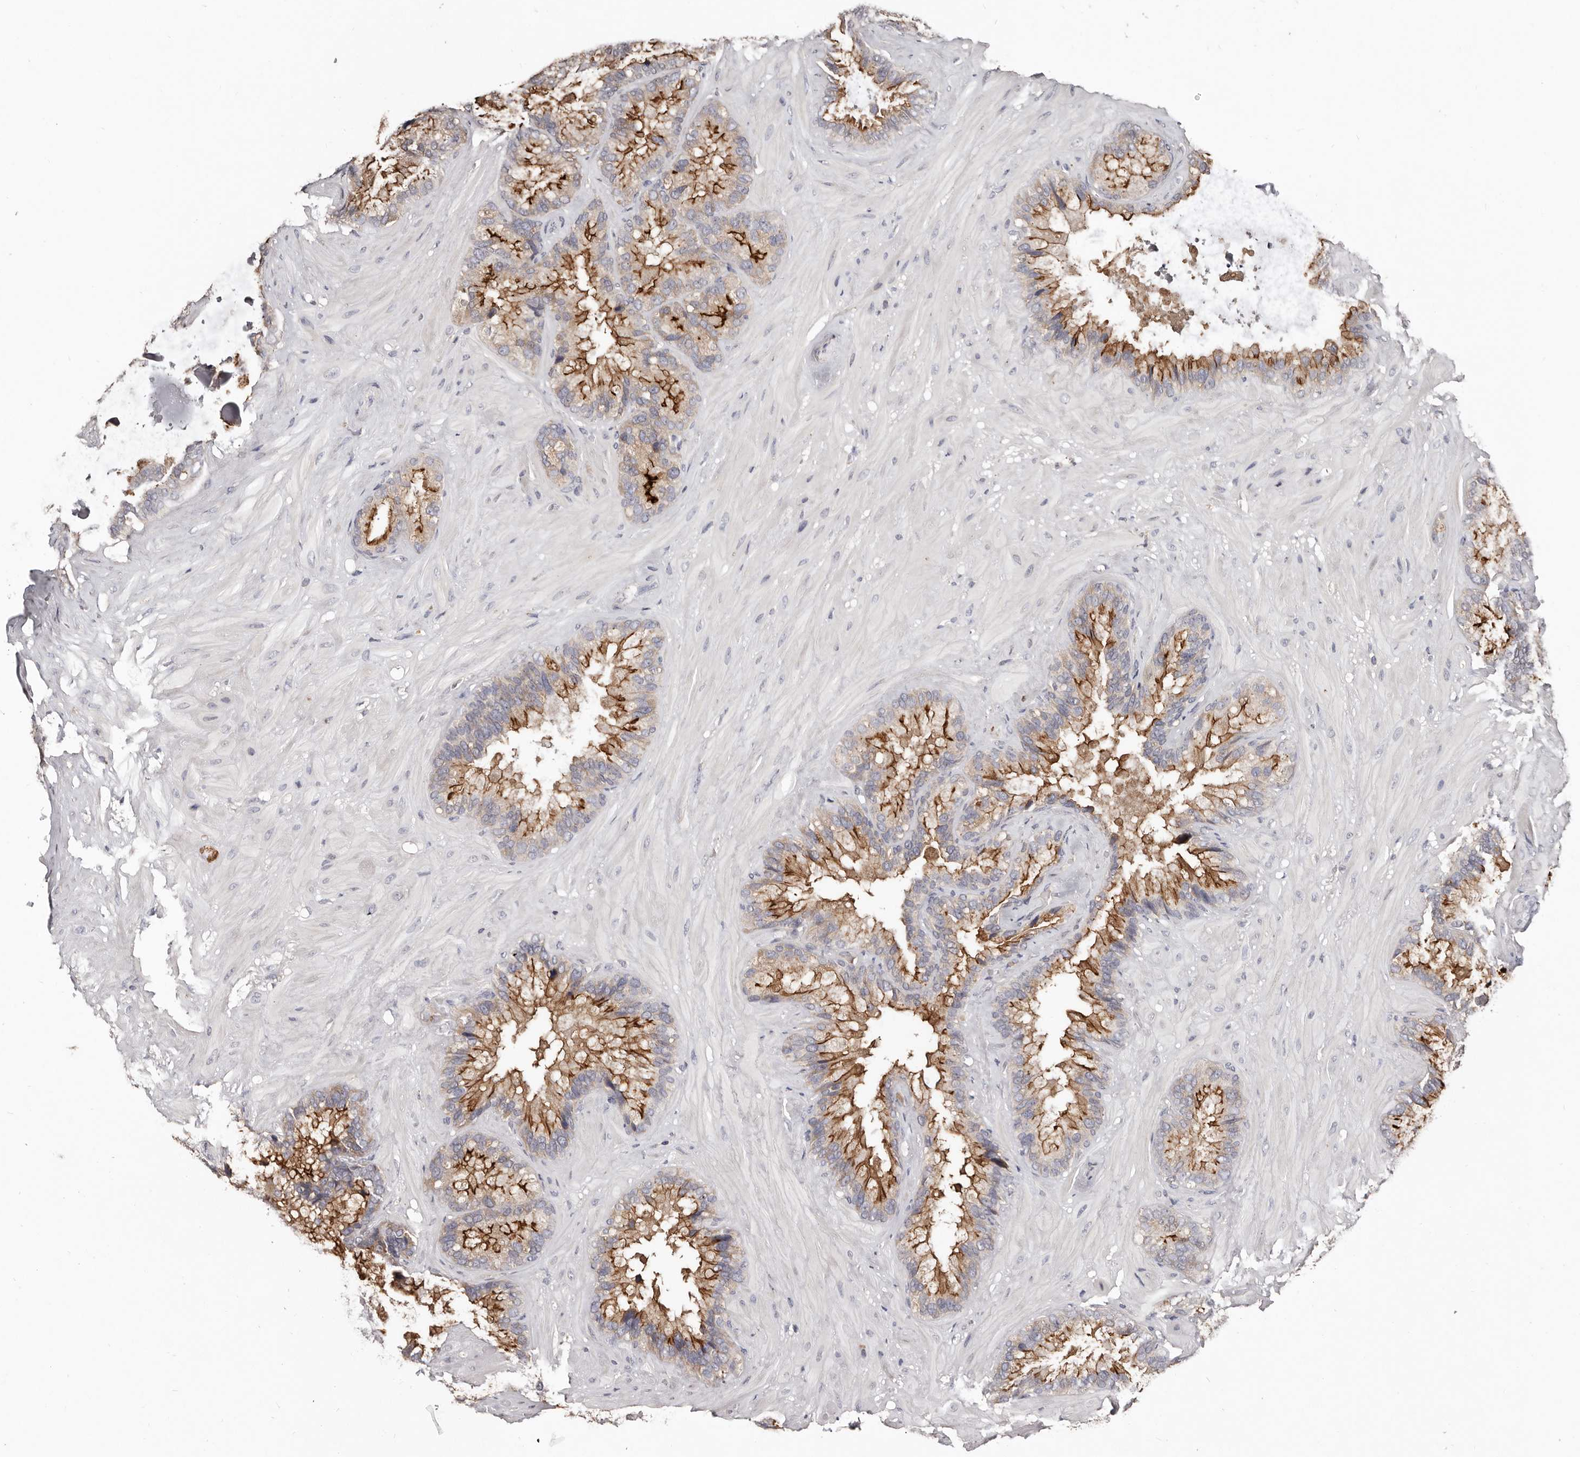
{"staining": {"intensity": "strong", "quantity": ">75%", "location": "cytoplasmic/membranous"}, "tissue": "seminal vesicle", "cell_type": "Glandular cells", "image_type": "normal", "snomed": [{"axis": "morphology", "description": "Normal tissue, NOS"}, {"axis": "topography", "description": "Prostate"}, {"axis": "topography", "description": "Seminal veicle"}], "caption": "The histopathology image demonstrates a brown stain indicating the presence of a protein in the cytoplasmic/membranous of glandular cells in seminal vesicle. (Stains: DAB in brown, nuclei in blue, Microscopy: brightfield microscopy at high magnification).", "gene": "SLC39A2", "patient": {"sex": "male", "age": 68}}